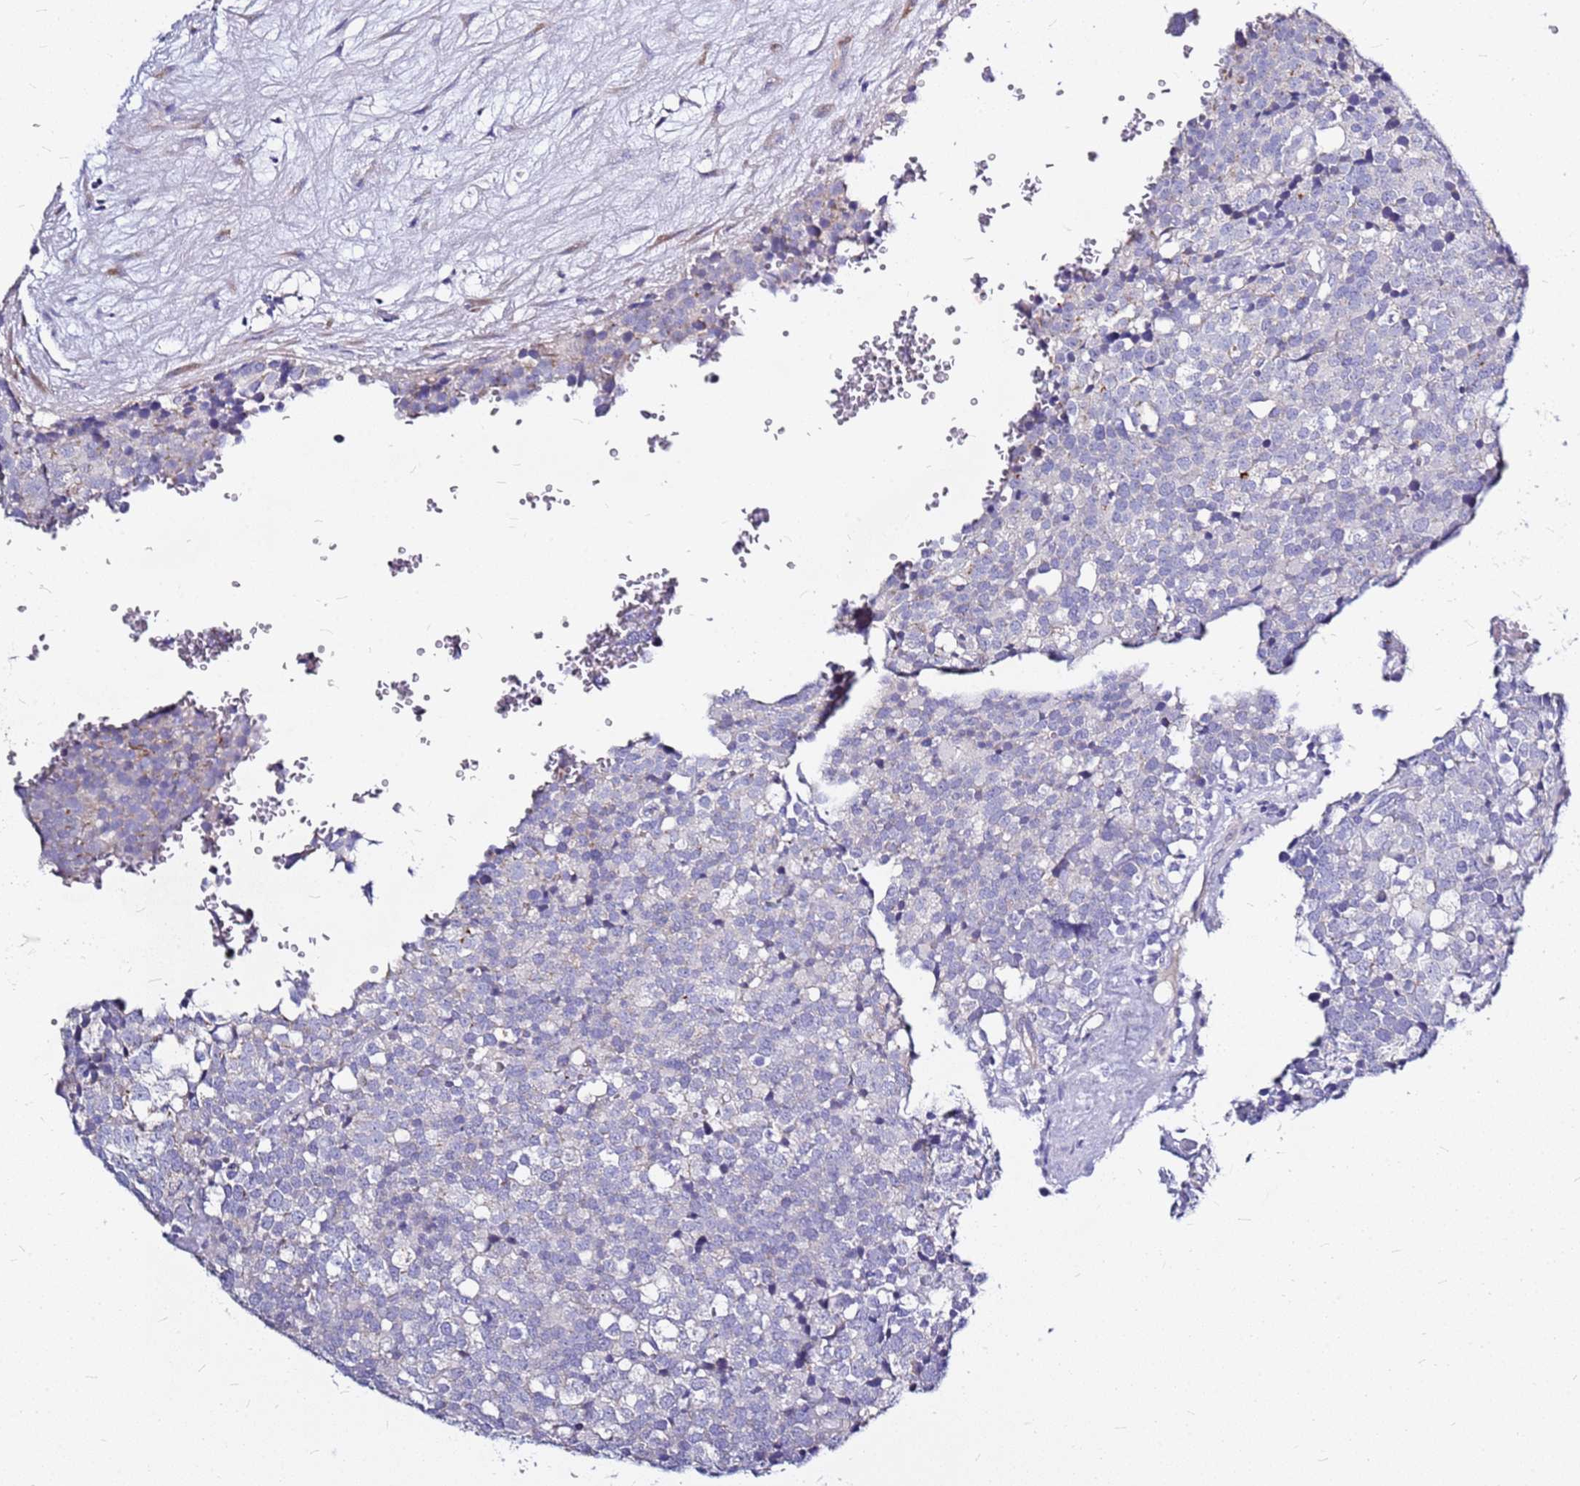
{"staining": {"intensity": "negative", "quantity": "none", "location": "none"}, "tissue": "testis cancer", "cell_type": "Tumor cells", "image_type": "cancer", "snomed": [{"axis": "morphology", "description": "Seminoma, NOS"}, {"axis": "topography", "description": "Testis"}], "caption": "Protein analysis of testis seminoma reveals no significant expression in tumor cells. The staining is performed using DAB brown chromogen with nuclei counter-stained in using hematoxylin.", "gene": "CASD1", "patient": {"sex": "male", "age": 71}}